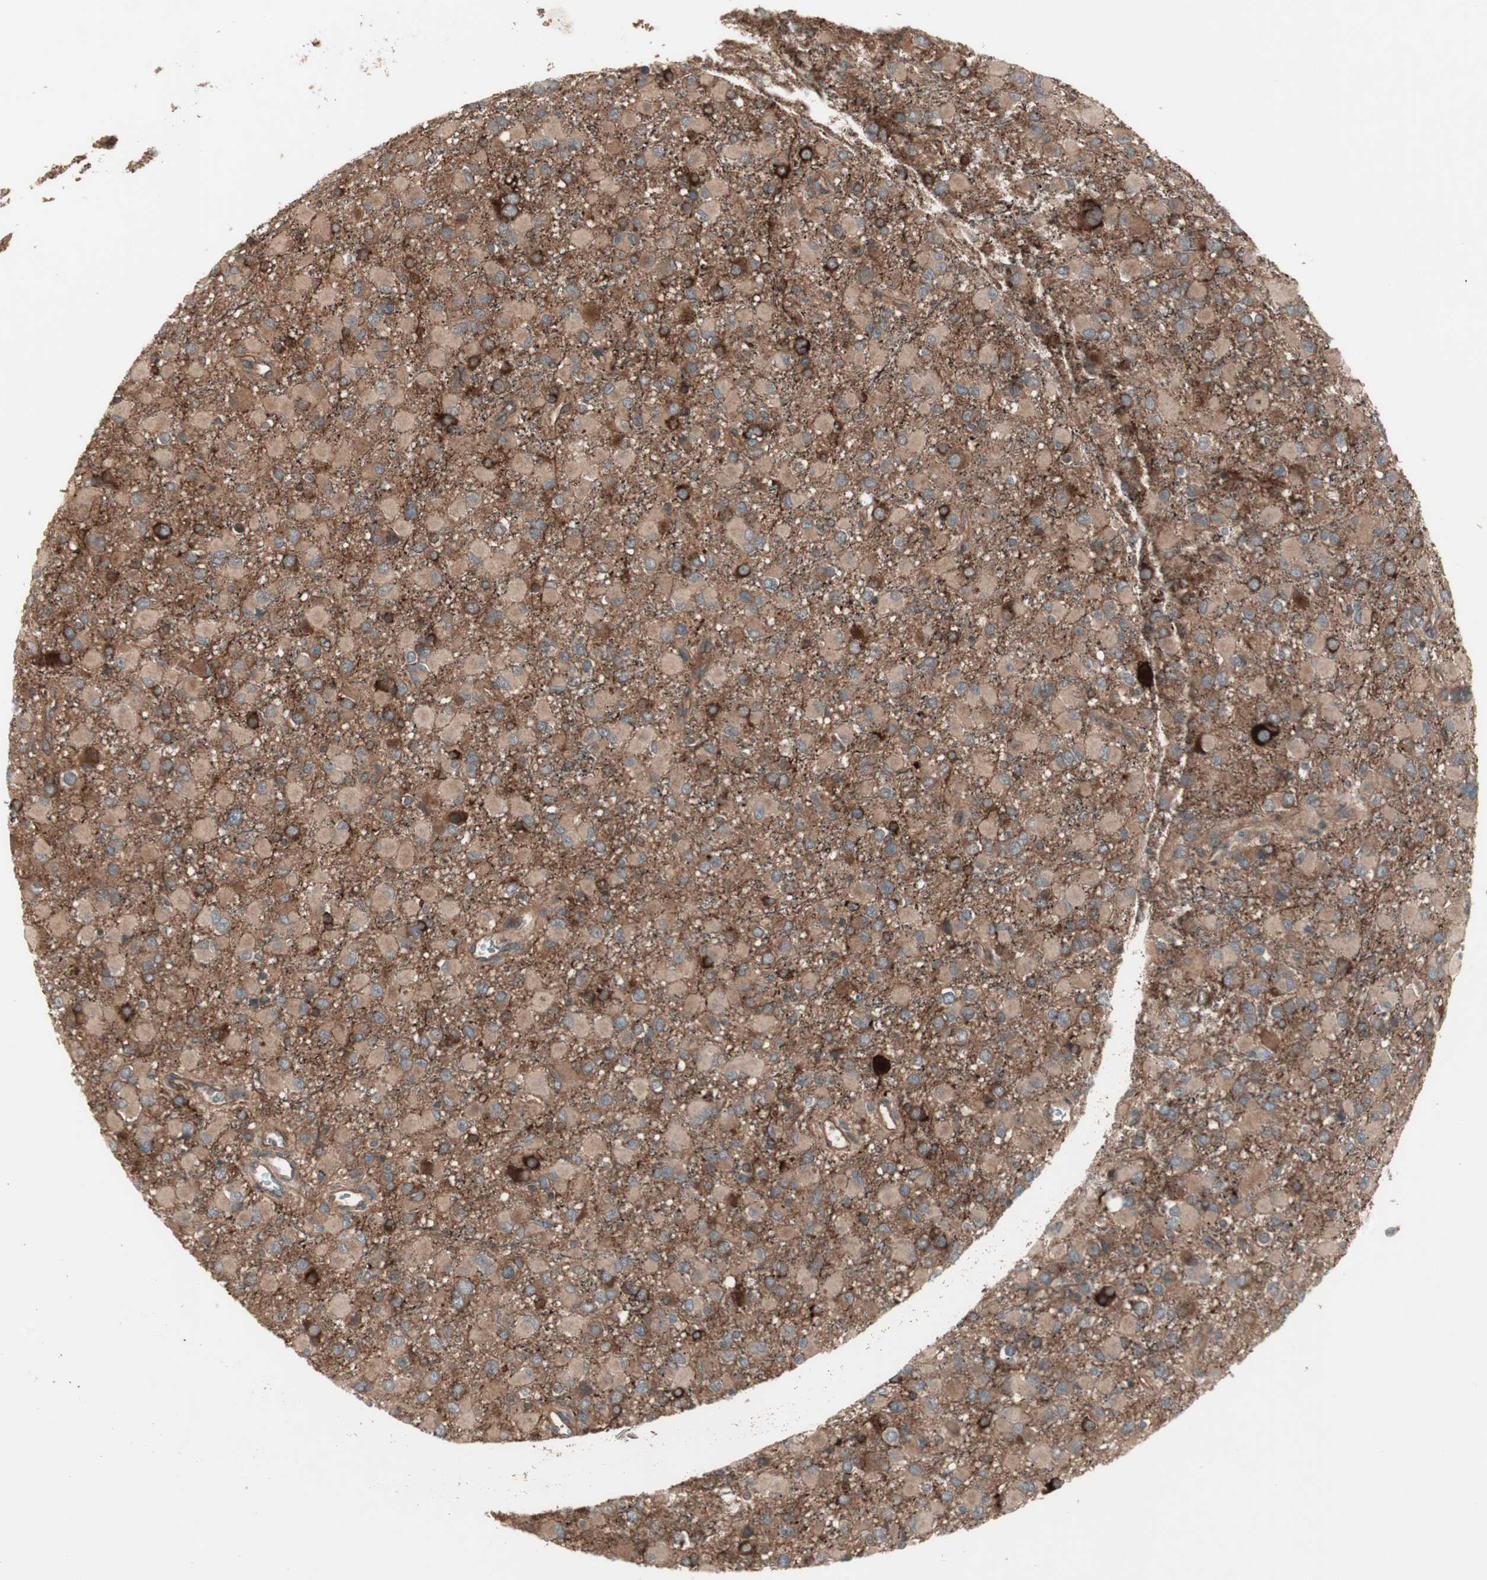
{"staining": {"intensity": "strong", "quantity": ">75%", "location": "cytoplasmic/membranous"}, "tissue": "glioma", "cell_type": "Tumor cells", "image_type": "cancer", "snomed": [{"axis": "morphology", "description": "Glioma, malignant, Low grade"}, {"axis": "topography", "description": "Brain"}], "caption": "Protein expression analysis of malignant low-grade glioma displays strong cytoplasmic/membranous expression in about >75% of tumor cells.", "gene": "TFPI", "patient": {"sex": "male", "age": 42}}